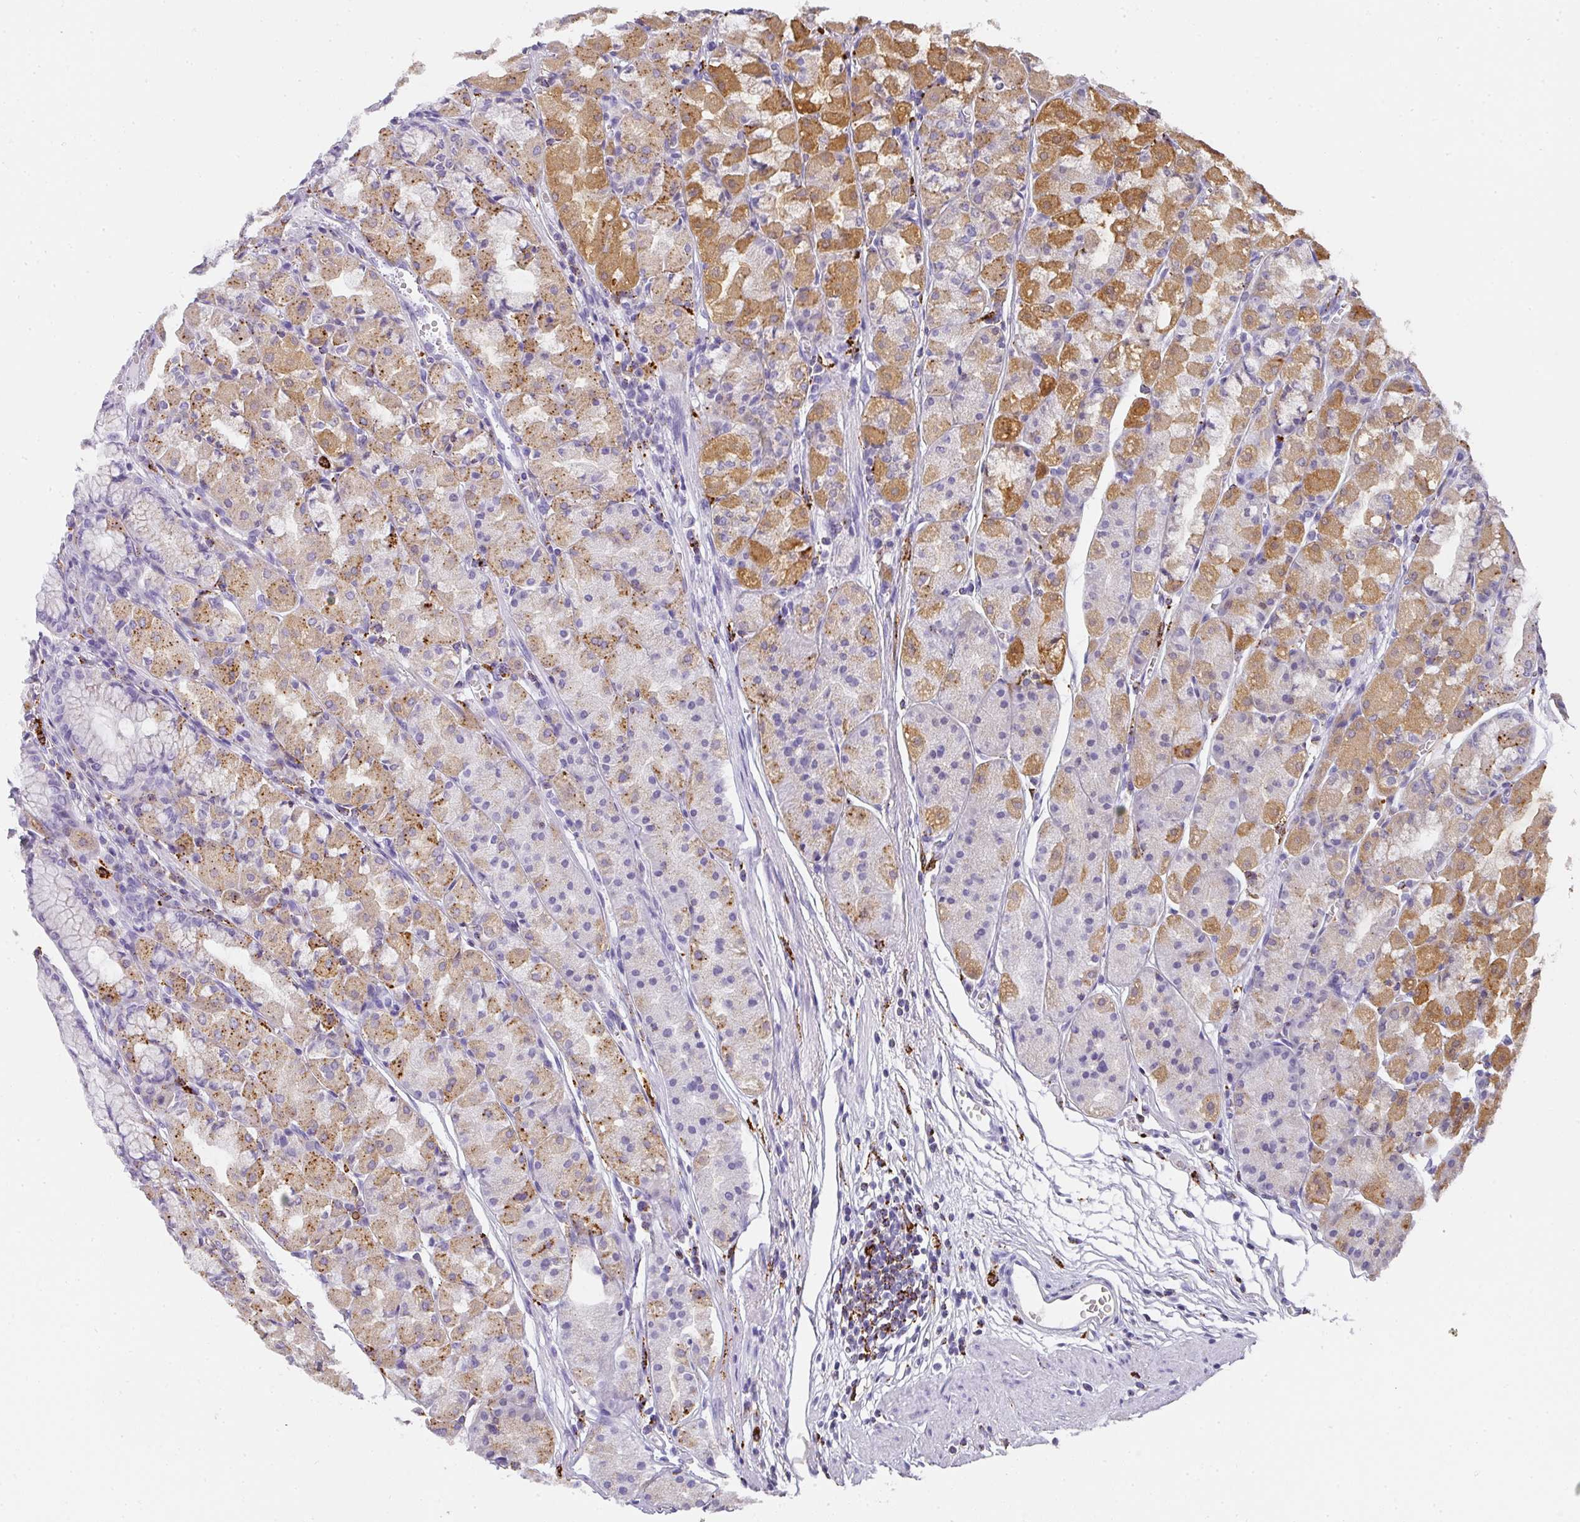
{"staining": {"intensity": "moderate", "quantity": "25%-75%", "location": "cytoplasmic/membranous"}, "tissue": "stomach", "cell_type": "Glandular cells", "image_type": "normal", "snomed": [{"axis": "morphology", "description": "Normal tissue, NOS"}, {"axis": "topography", "description": "Stomach"}], "caption": "Brown immunohistochemical staining in unremarkable stomach displays moderate cytoplasmic/membranous expression in approximately 25%-75% of glandular cells.", "gene": "MMACHC", "patient": {"sex": "male", "age": 55}}